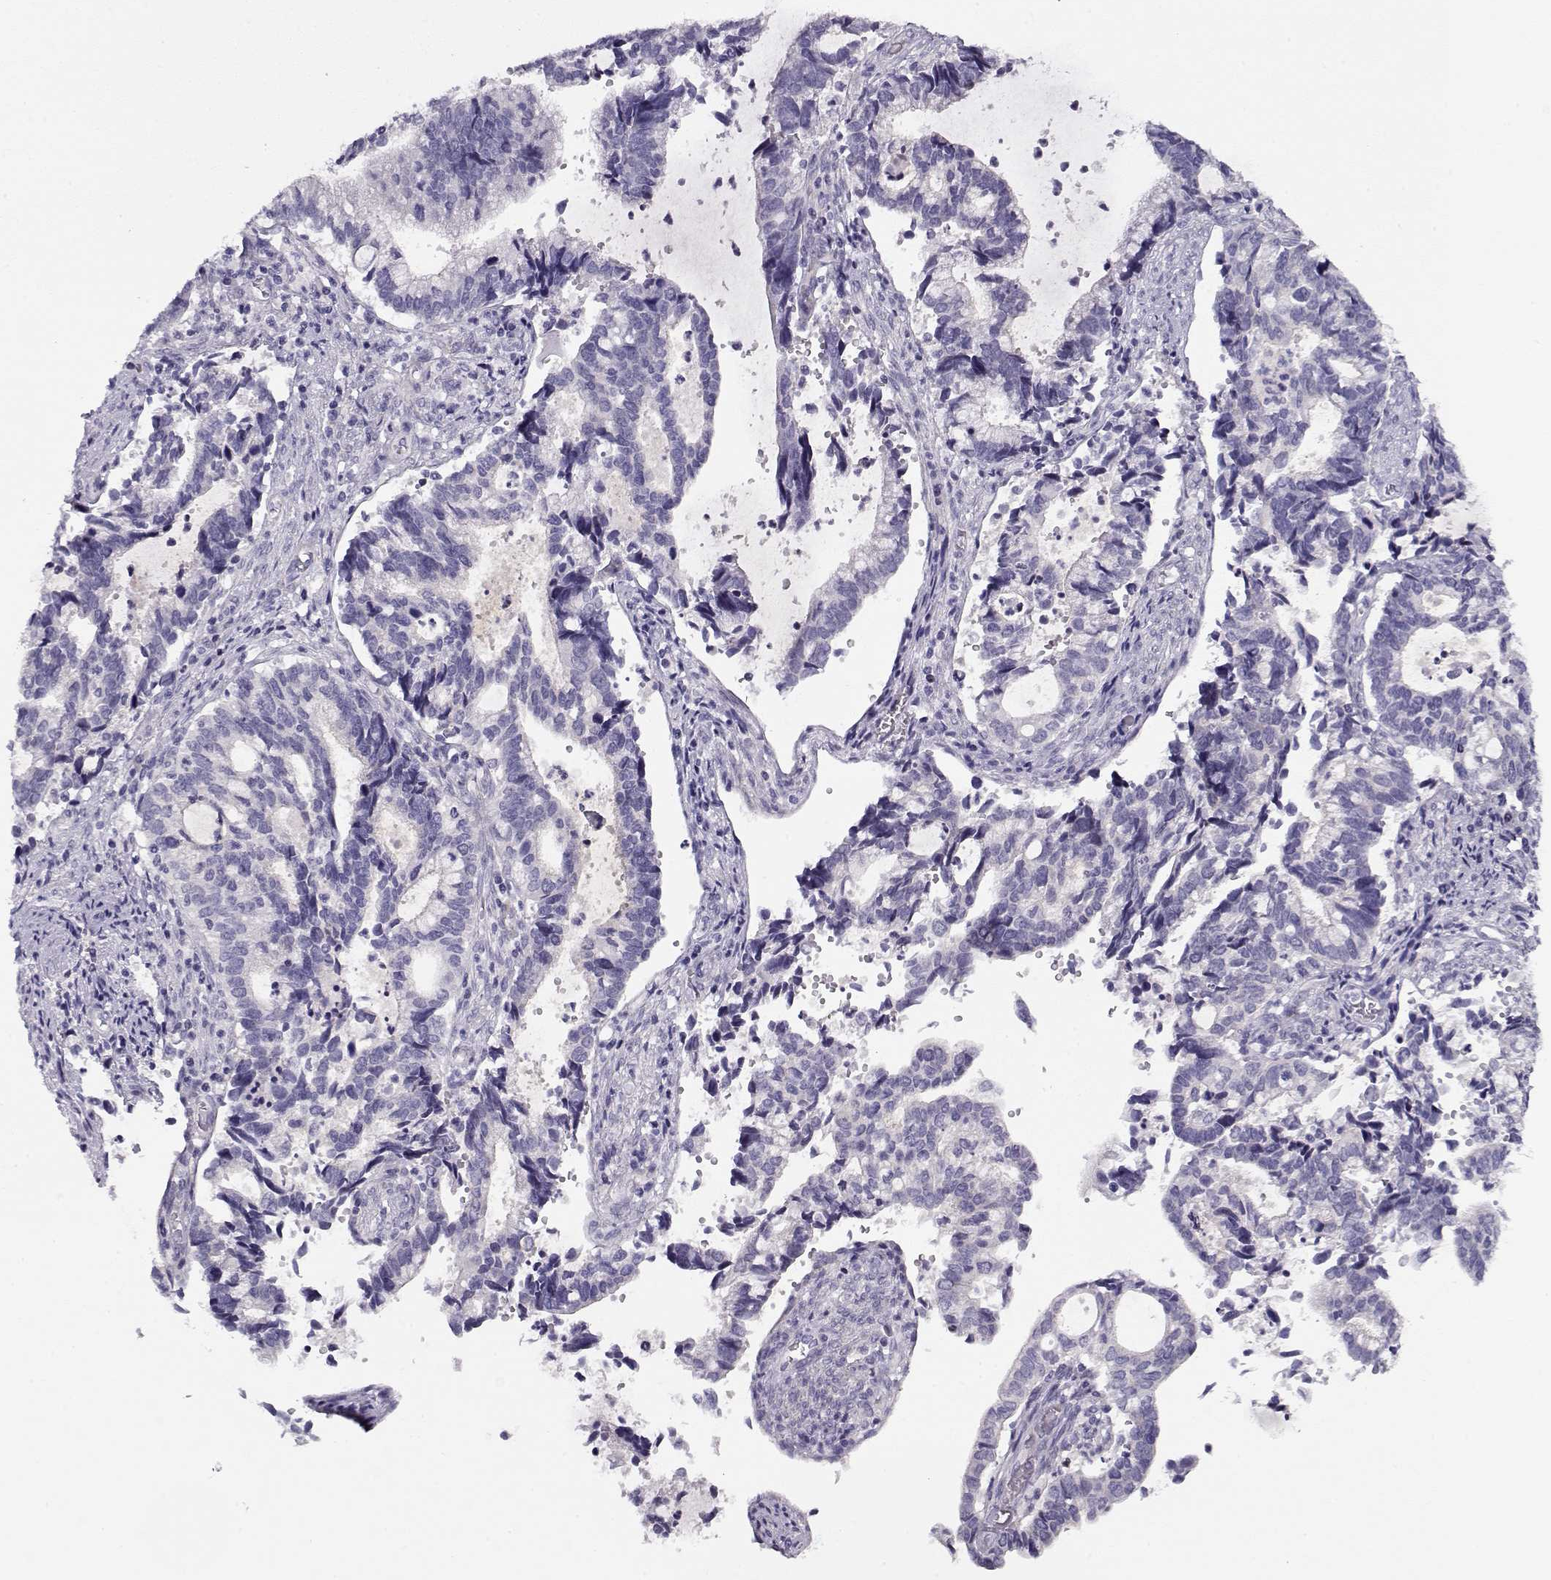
{"staining": {"intensity": "negative", "quantity": "none", "location": "none"}, "tissue": "cervical cancer", "cell_type": "Tumor cells", "image_type": "cancer", "snomed": [{"axis": "morphology", "description": "Adenocarcinoma, NOS"}, {"axis": "topography", "description": "Cervix"}], "caption": "A photomicrograph of human adenocarcinoma (cervical) is negative for staining in tumor cells.", "gene": "CRX", "patient": {"sex": "female", "age": 42}}